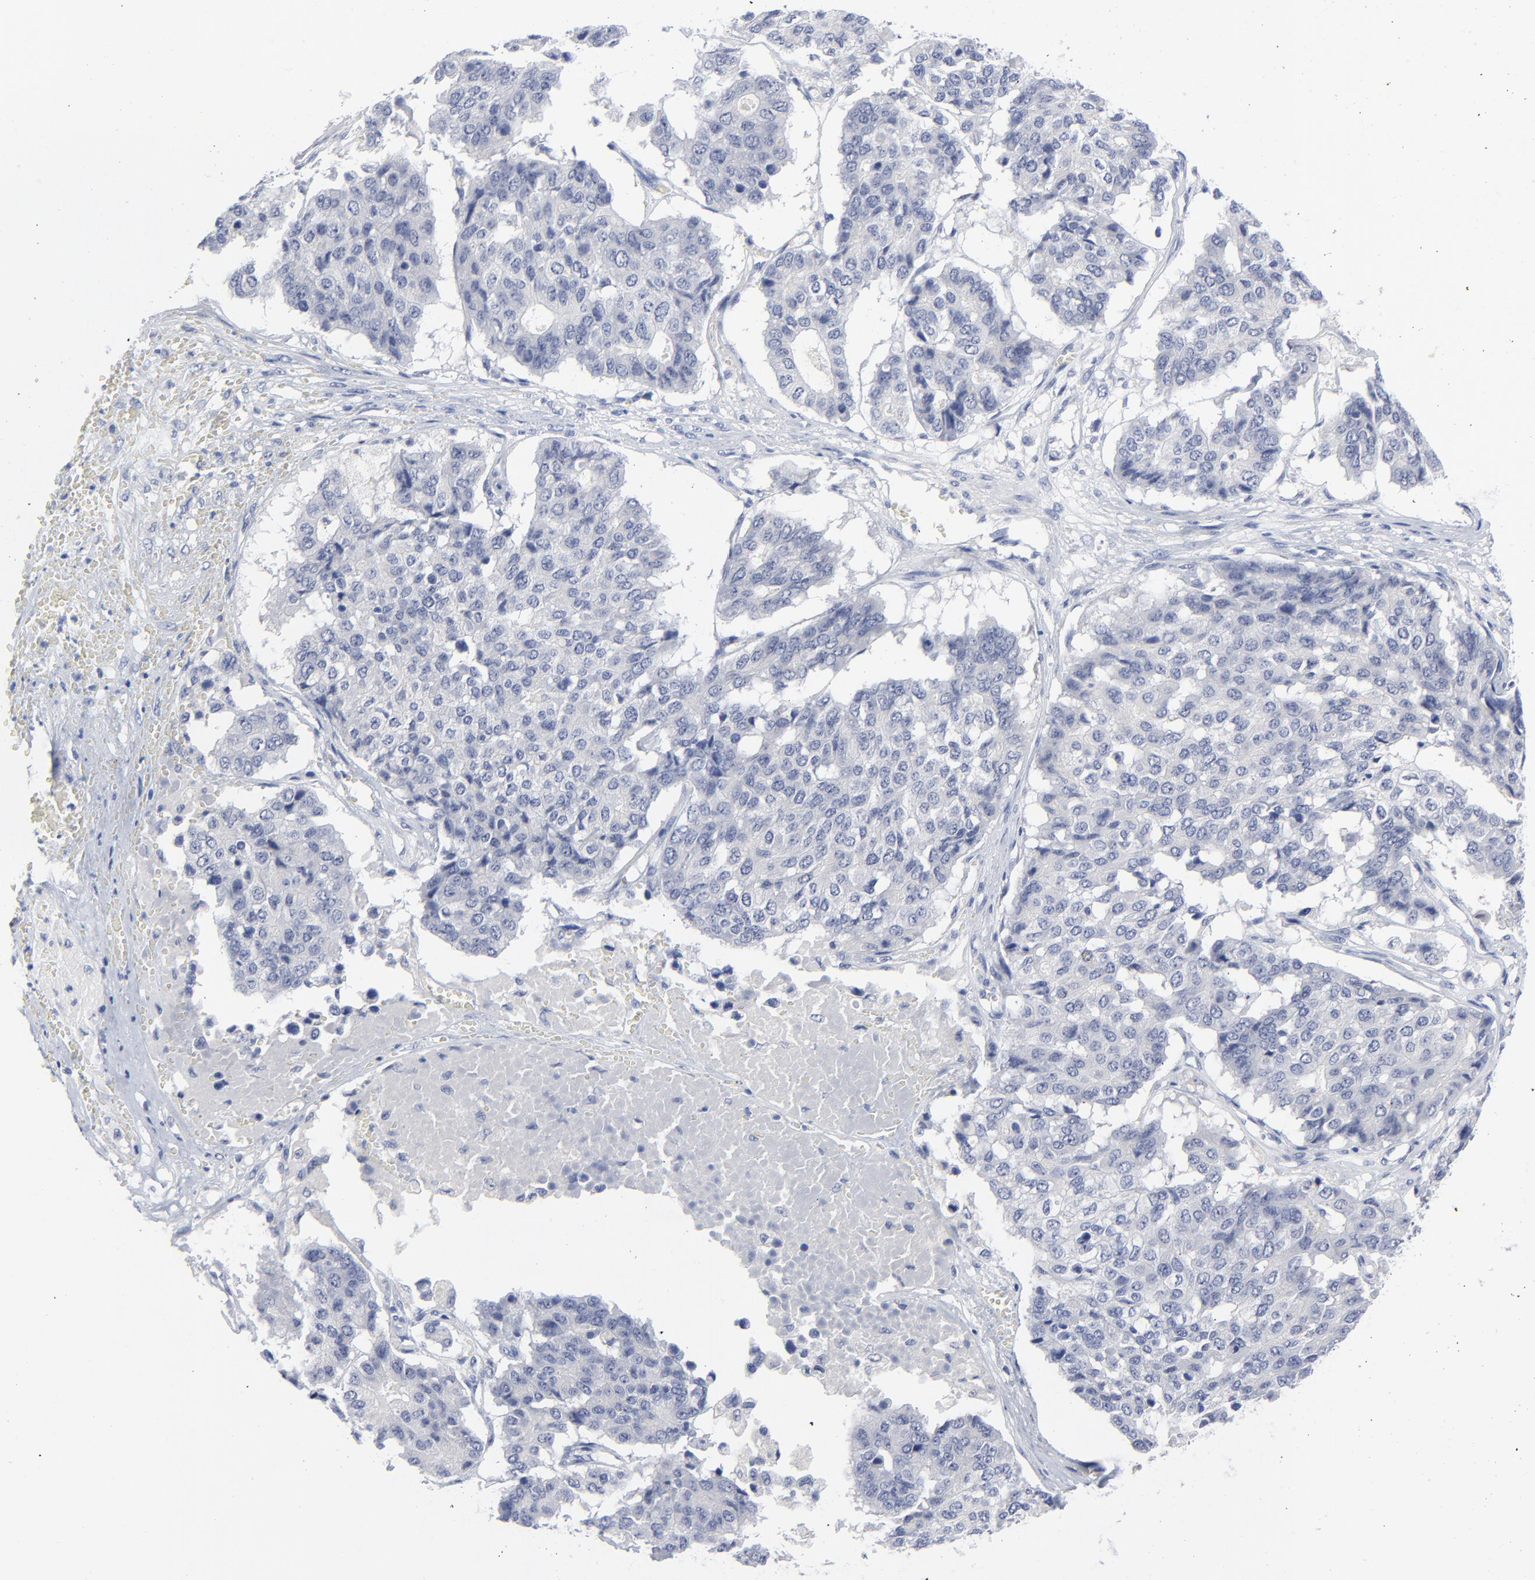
{"staining": {"intensity": "negative", "quantity": "none", "location": "none"}, "tissue": "pancreatic cancer", "cell_type": "Tumor cells", "image_type": "cancer", "snomed": [{"axis": "morphology", "description": "Adenocarcinoma, NOS"}, {"axis": "topography", "description": "Pancreas"}], "caption": "Immunohistochemistry (IHC) of human pancreatic cancer reveals no staining in tumor cells.", "gene": "CLEC4G", "patient": {"sex": "male", "age": 50}}